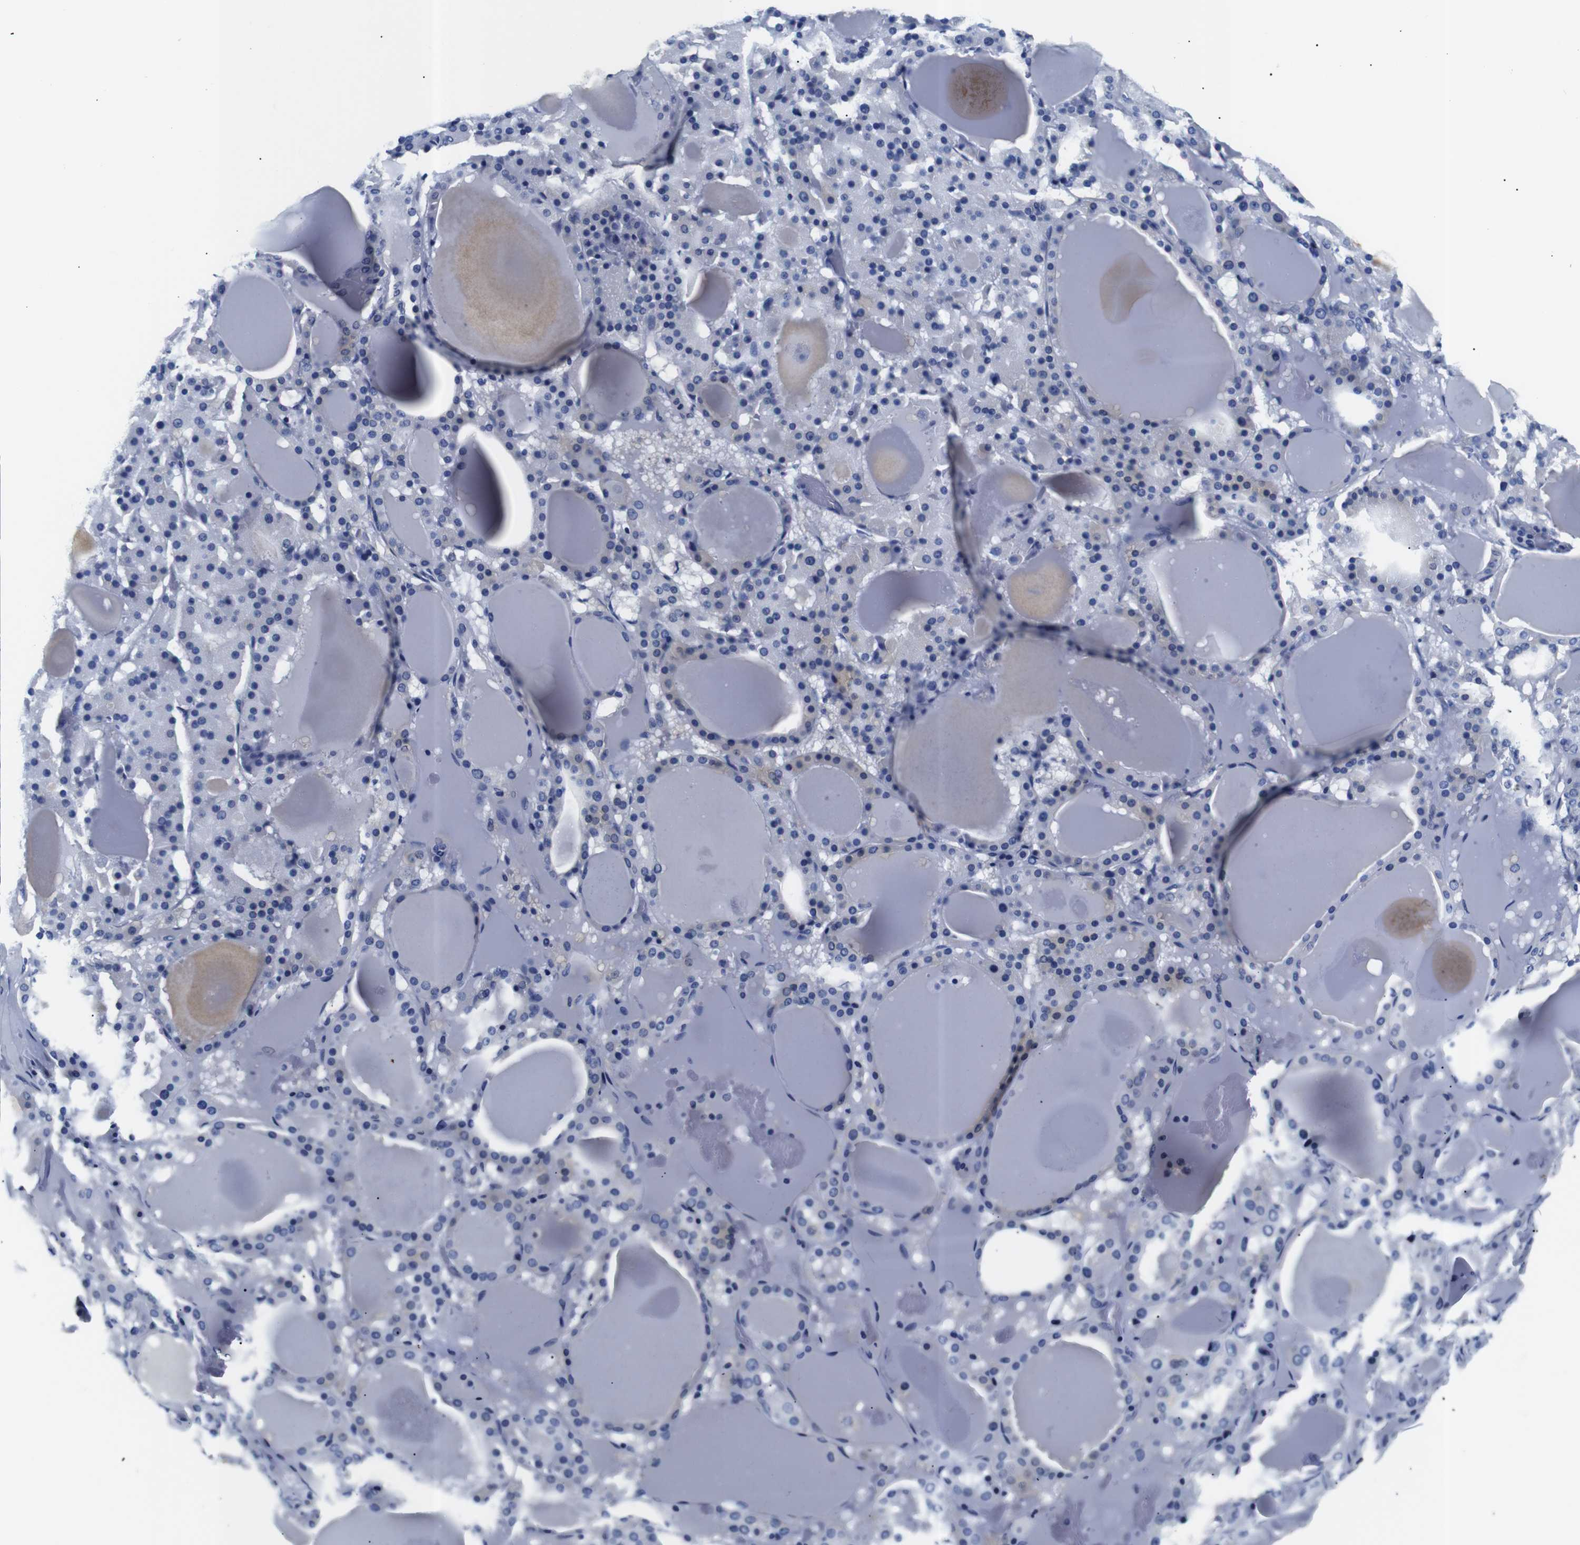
{"staining": {"intensity": "negative", "quantity": "none", "location": "none"}, "tissue": "thyroid gland", "cell_type": "Glandular cells", "image_type": "normal", "snomed": [{"axis": "morphology", "description": "Normal tissue, NOS"}, {"axis": "morphology", "description": "Carcinoma, NOS"}, {"axis": "topography", "description": "Thyroid gland"}], "caption": "Thyroid gland was stained to show a protein in brown. There is no significant expression in glandular cells. (Brightfield microscopy of DAB (3,3'-diaminobenzidine) immunohistochemistry (IHC) at high magnification).", "gene": "GAP43", "patient": {"sex": "female", "age": 86}}